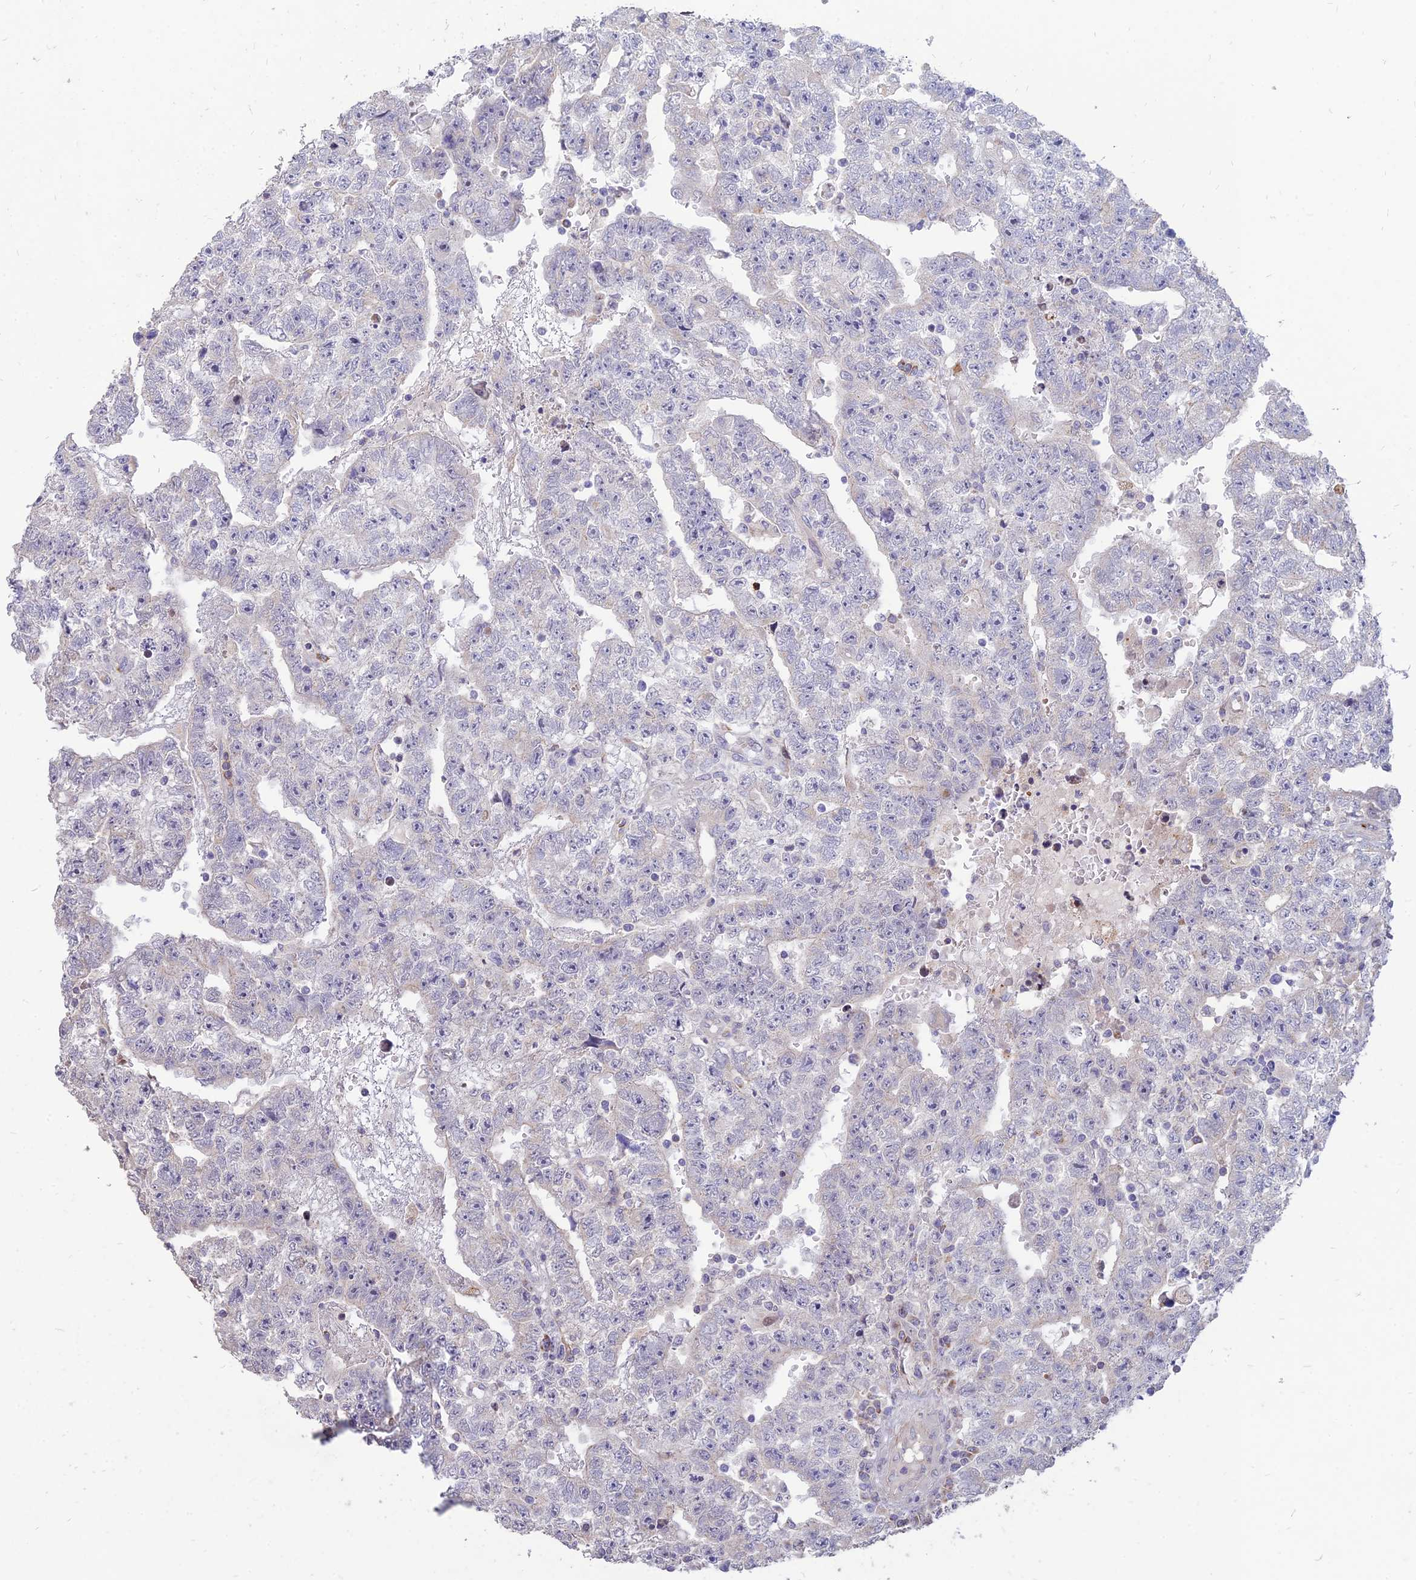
{"staining": {"intensity": "negative", "quantity": "none", "location": "none"}, "tissue": "testis cancer", "cell_type": "Tumor cells", "image_type": "cancer", "snomed": [{"axis": "morphology", "description": "Carcinoma, Embryonal, NOS"}, {"axis": "topography", "description": "Testis"}], "caption": "This photomicrograph is of testis cancer stained with IHC to label a protein in brown with the nuclei are counter-stained blue. There is no expression in tumor cells.", "gene": "ST3GAL6", "patient": {"sex": "male", "age": 25}}